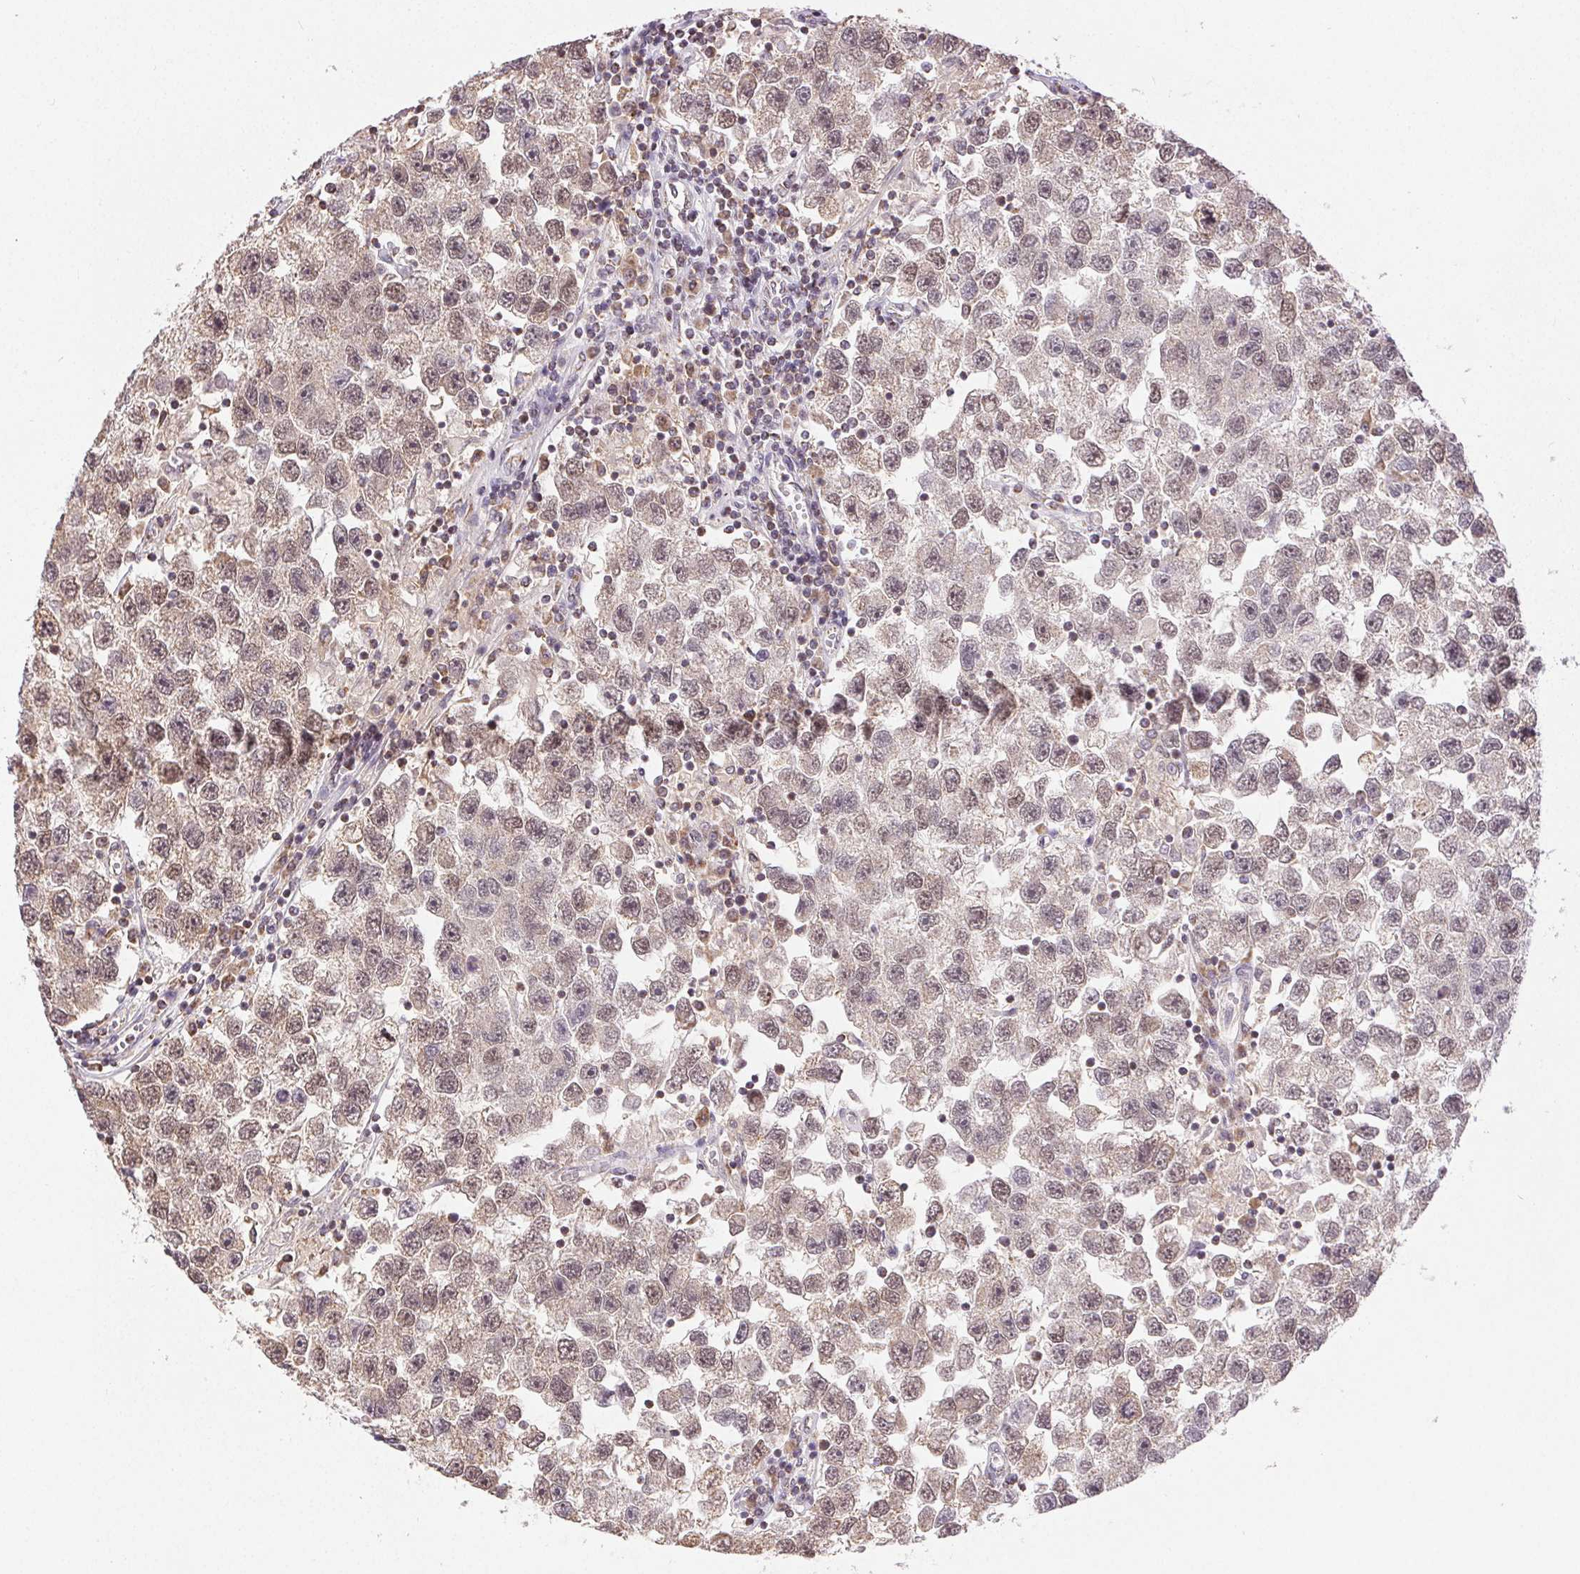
{"staining": {"intensity": "weak", "quantity": "25%-75%", "location": "nuclear"}, "tissue": "testis cancer", "cell_type": "Tumor cells", "image_type": "cancer", "snomed": [{"axis": "morphology", "description": "Seminoma, NOS"}, {"axis": "topography", "description": "Testis"}], "caption": "Human testis seminoma stained with a brown dye displays weak nuclear positive expression in approximately 25%-75% of tumor cells.", "gene": "PIWIL4", "patient": {"sex": "male", "age": 26}}